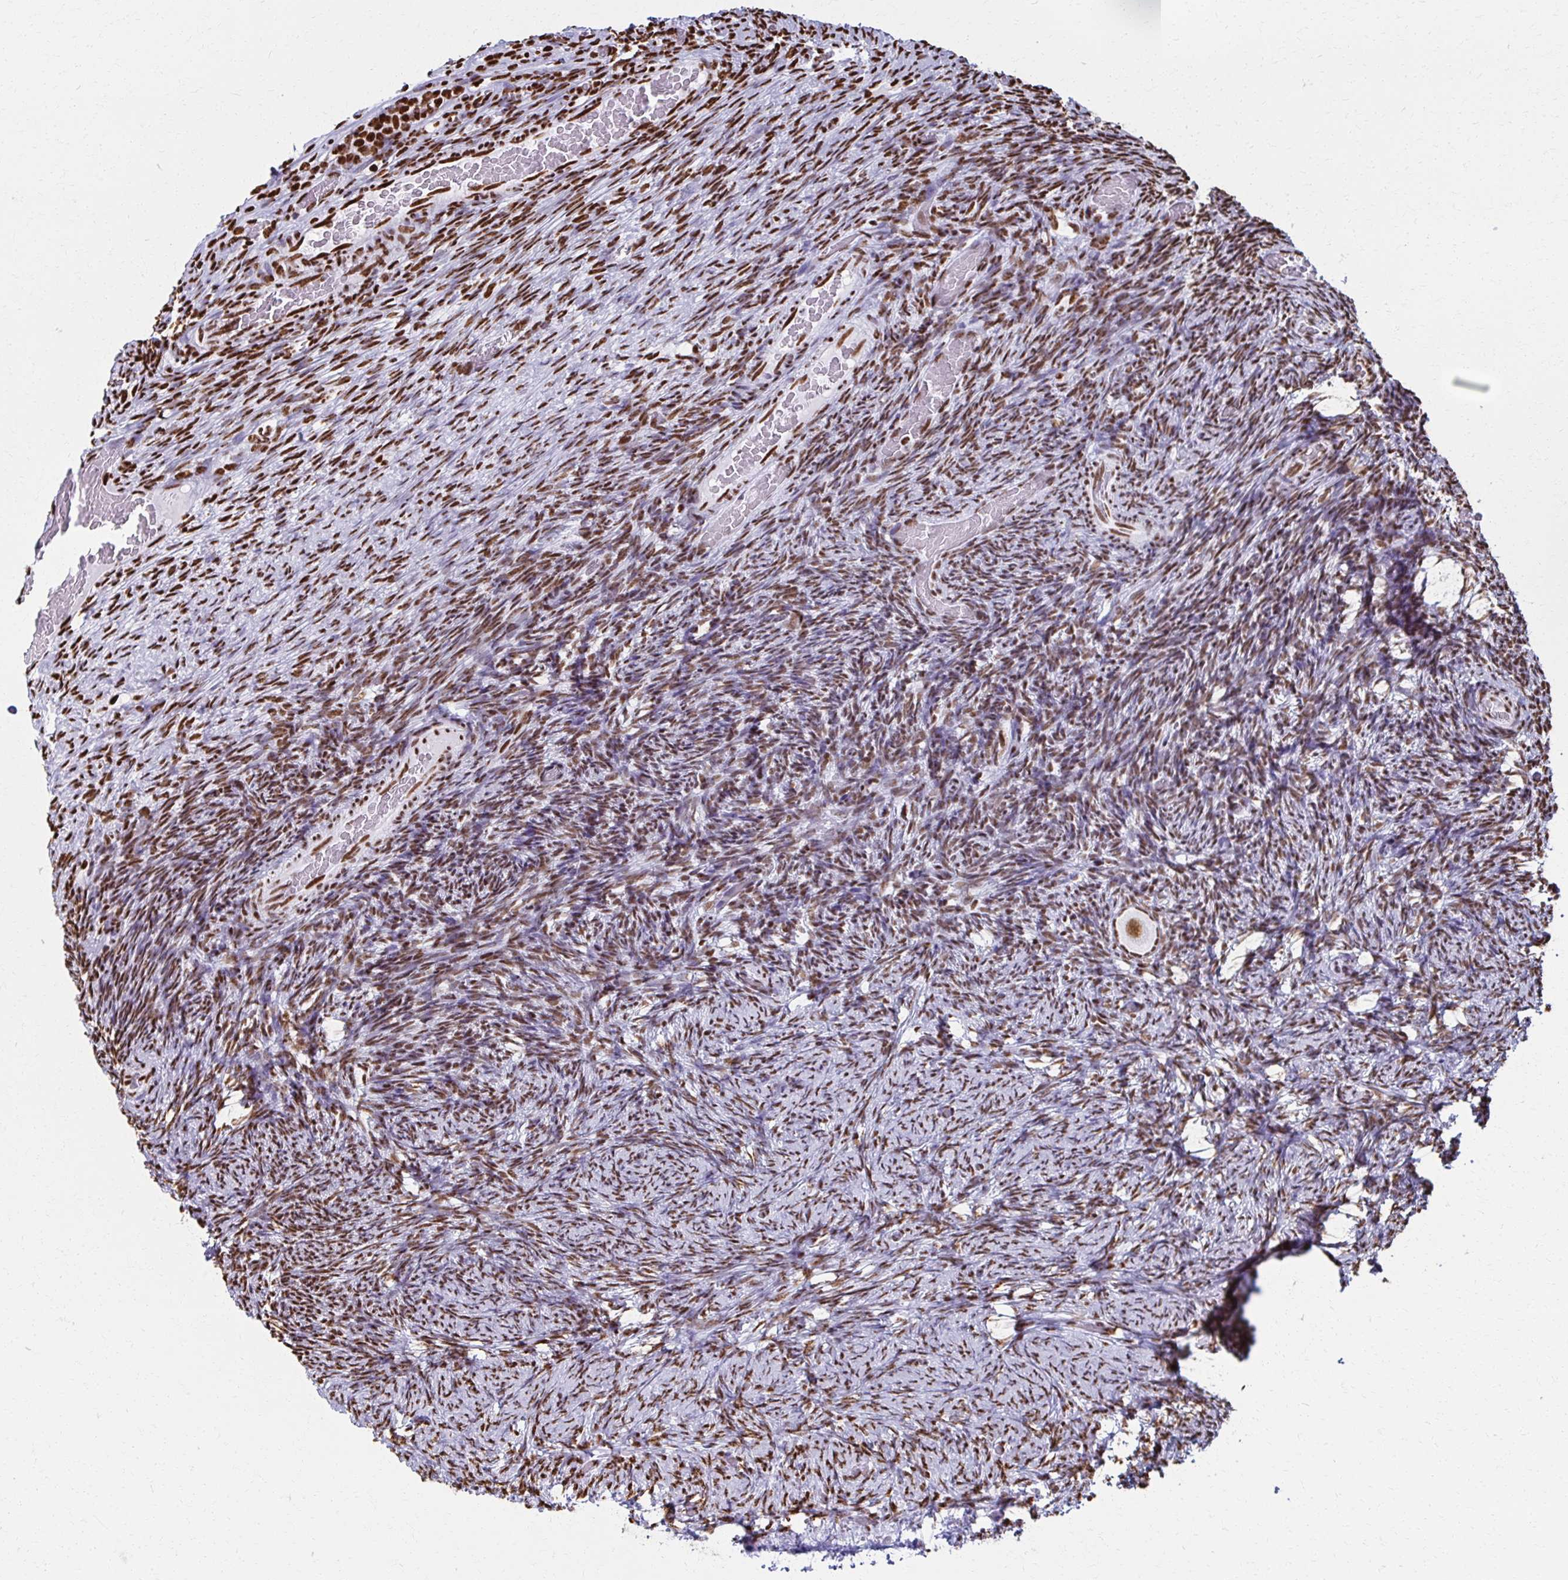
{"staining": {"intensity": "moderate", "quantity": ">75%", "location": "nuclear"}, "tissue": "ovary", "cell_type": "Follicle cells", "image_type": "normal", "snomed": [{"axis": "morphology", "description": "Normal tissue, NOS"}, {"axis": "topography", "description": "Ovary"}], "caption": "Normal ovary displays moderate nuclear staining in approximately >75% of follicle cells (Brightfield microscopy of DAB IHC at high magnification)..", "gene": "NONO", "patient": {"sex": "female", "age": 34}}